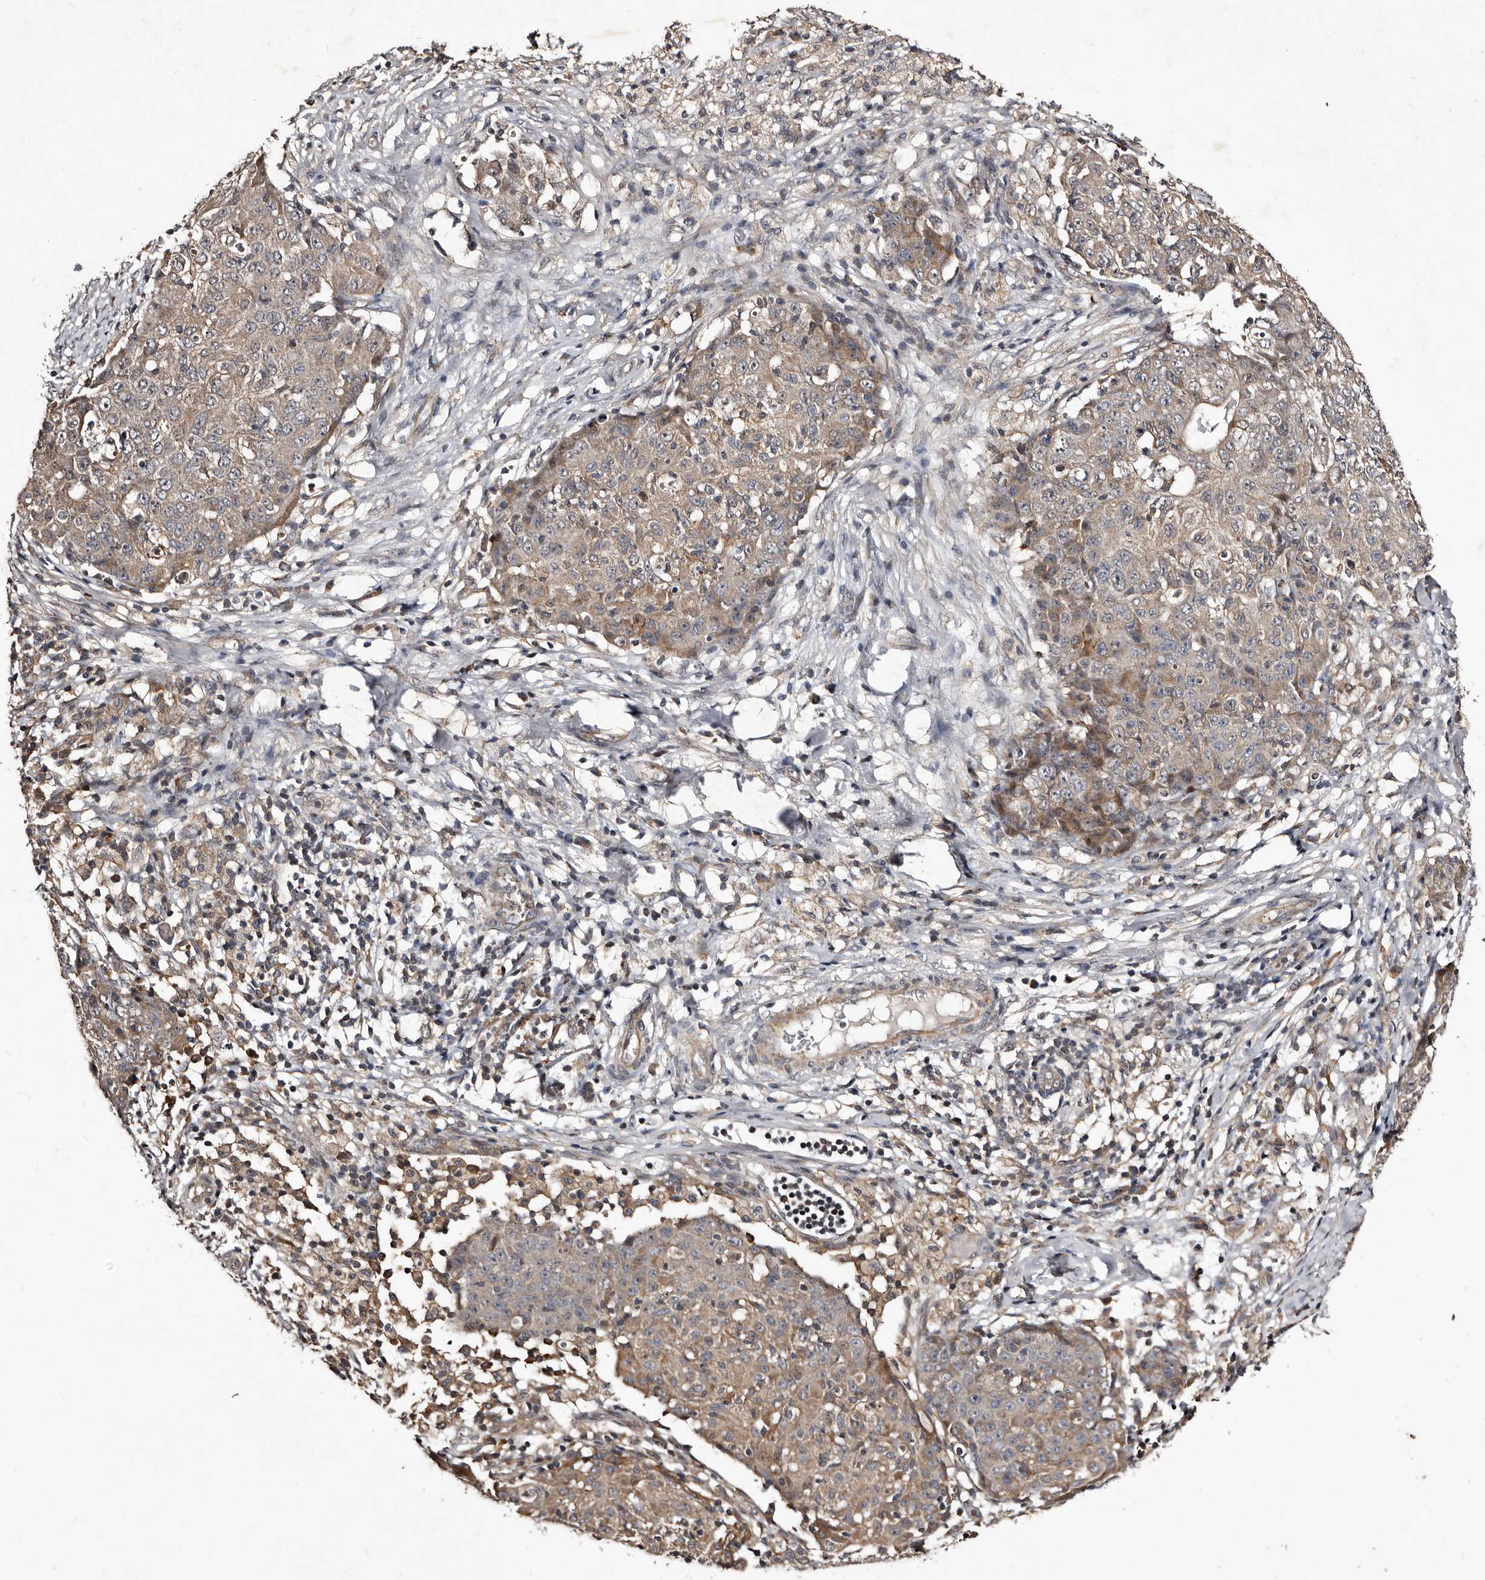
{"staining": {"intensity": "weak", "quantity": "25%-75%", "location": "cytoplasmic/membranous"}, "tissue": "ovarian cancer", "cell_type": "Tumor cells", "image_type": "cancer", "snomed": [{"axis": "morphology", "description": "Carcinoma, endometroid"}, {"axis": "topography", "description": "Ovary"}], "caption": "The histopathology image reveals immunohistochemical staining of ovarian endometroid carcinoma. There is weak cytoplasmic/membranous expression is identified in about 25%-75% of tumor cells.", "gene": "MKRN3", "patient": {"sex": "female", "age": 42}}